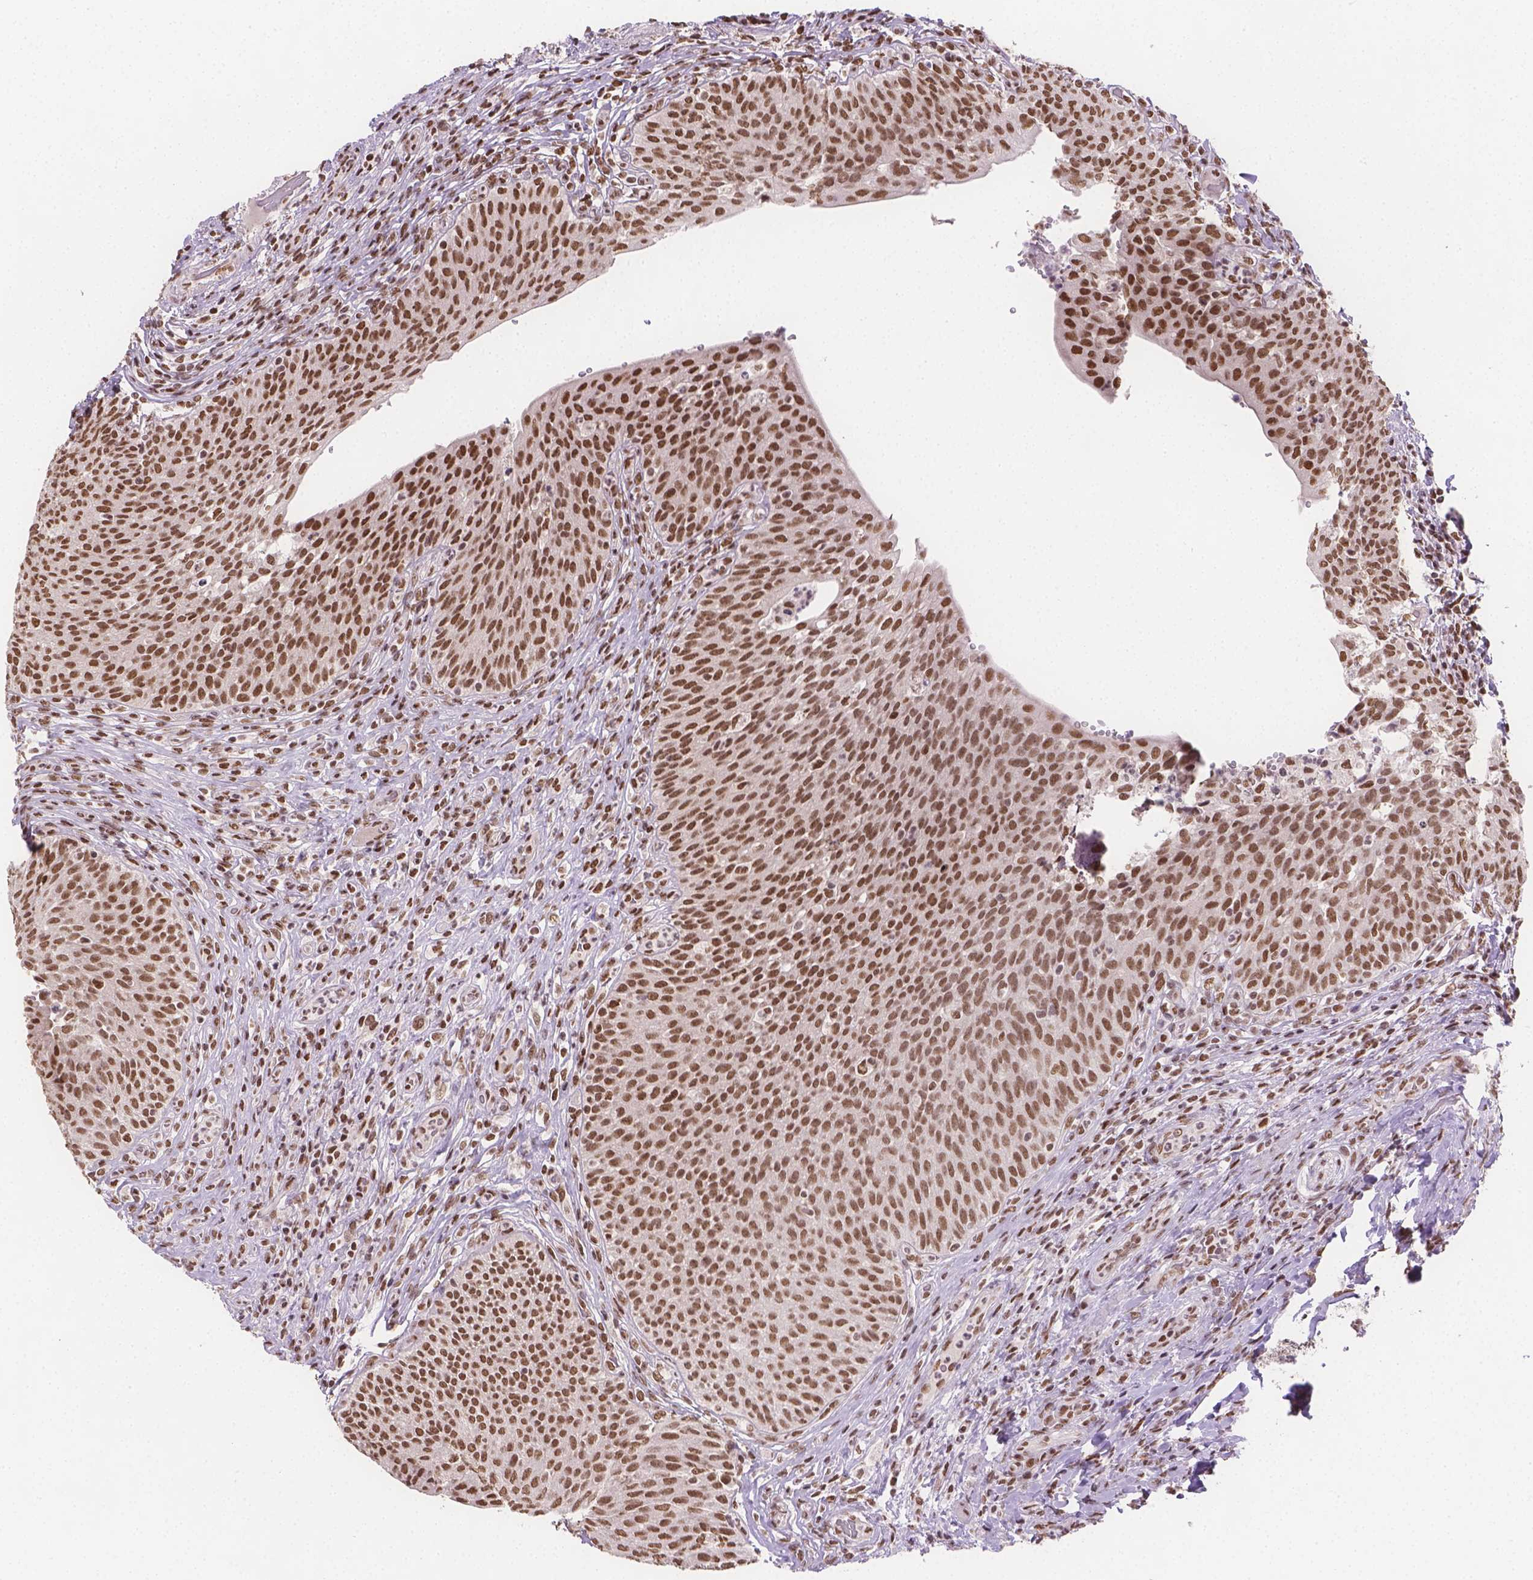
{"staining": {"intensity": "strong", "quantity": ">75%", "location": "nuclear"}, "tissue": "urinary bladder", "cell_type": "Urothelial cells", "image_type": "normal", "snomed": [{"axis": "morphology", "description": "Normal tissue, NOS"}, {"axis": "topography", "description": "Urinary bladder"}, {"axis": "topography", "description": "Peripheral nerve tissue"}], "caption": "Protein staining of benign urinary bladder exhibits strong nuclear staining in about >75% of urothelial cells.", "gene": "FANCE", "patient": {"sex": "male", "age": 66}}